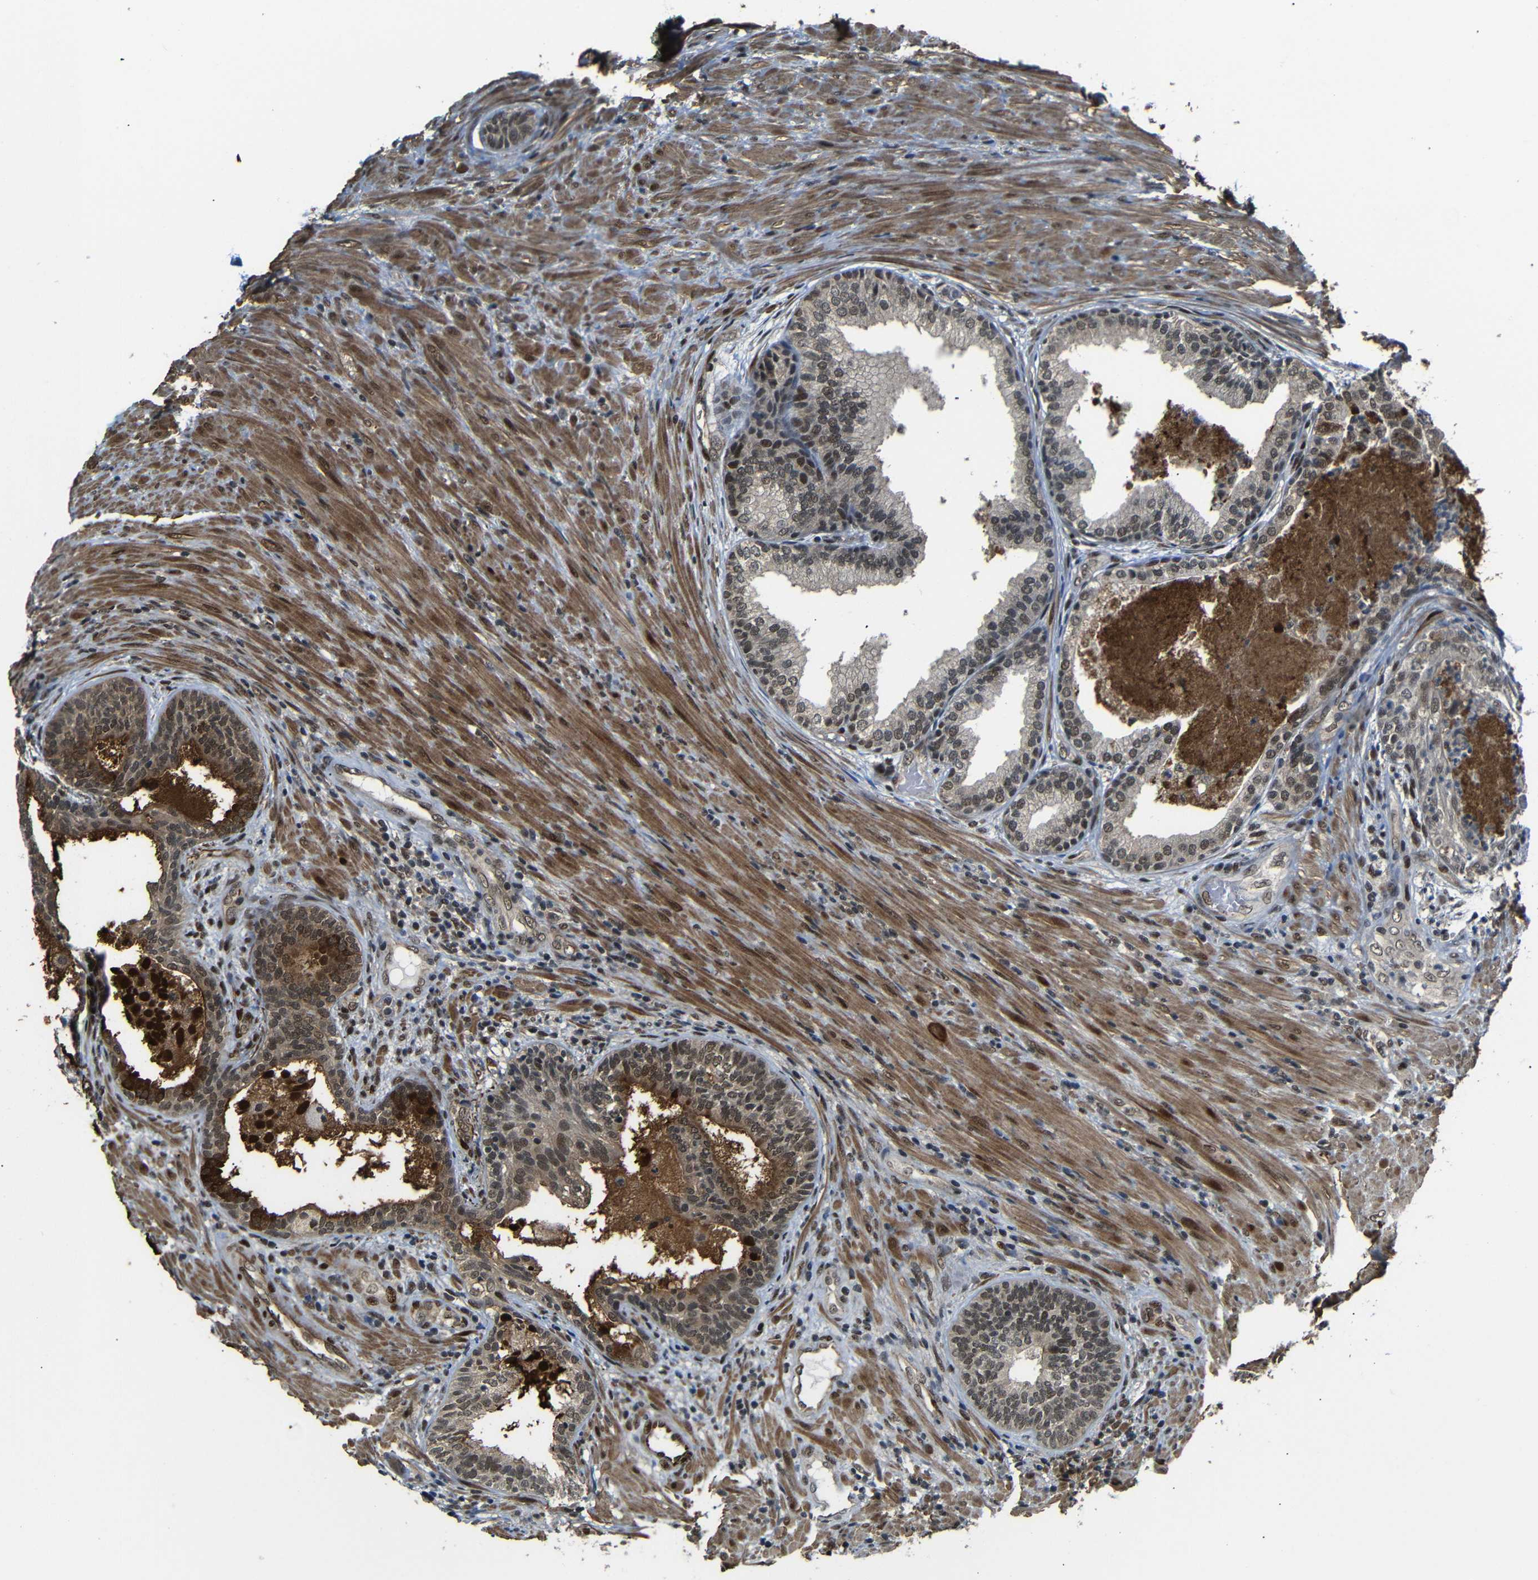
{"staining": {"intensity": "moderate", "quantity": ">75%", "location": "cytoplasmic/membranous,nuclear"}, "tissue": "prostate", "cell_type": "Glandular cells", "image_type": "normal", "snomed": [{"axis": "morphology", "description": "Normal tissue, NOS"}, {"axis": "topography", "description": "Prostate"}], "caption": "Moderate cytoplasmic/membranous,nuclear protein staining is seen in about >75% of glandular cells in prostate. (DAB = brown stain, brightfield microscopy at high magnification).", "gene": "TBX2", "patient": {"sex": "male", "age": 76}}